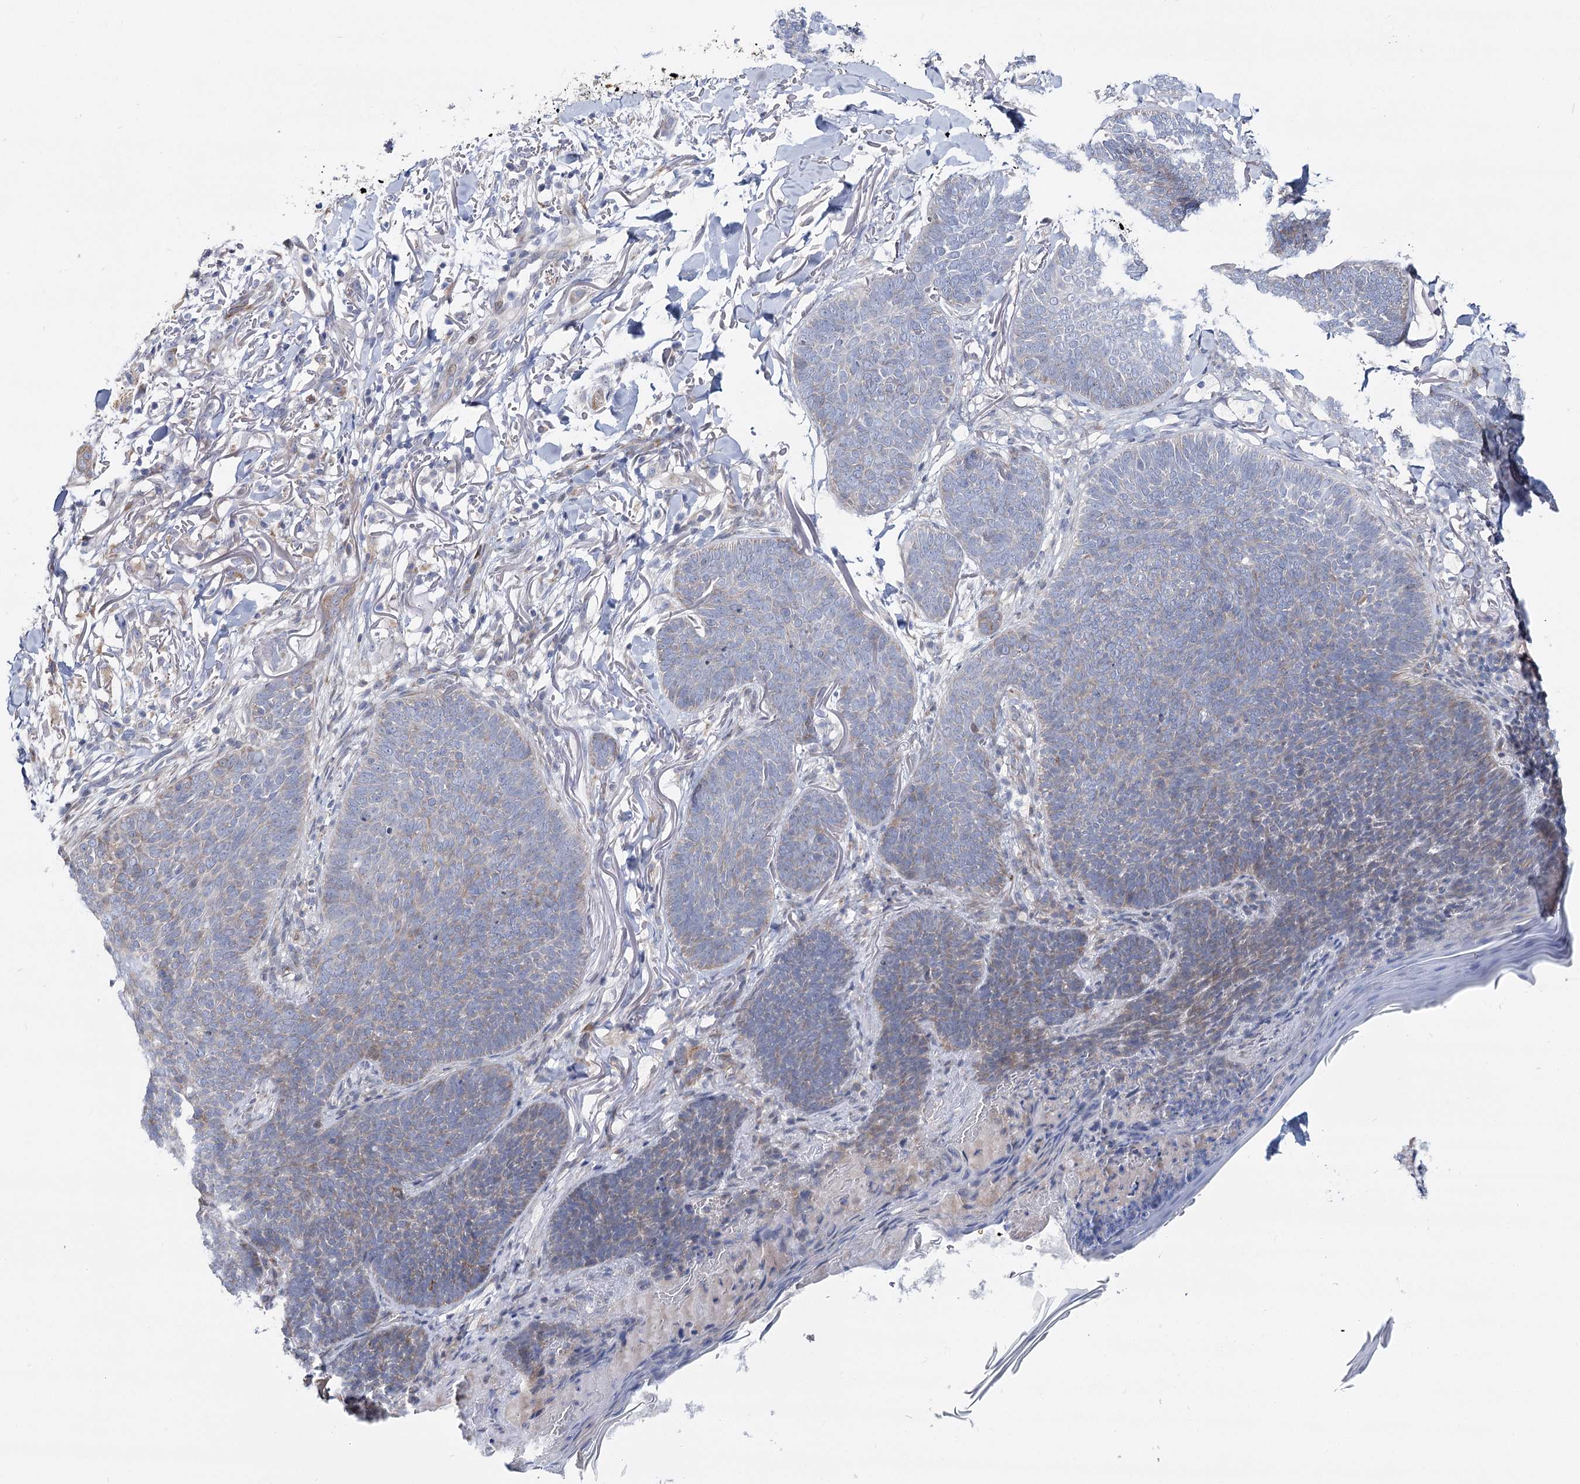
{"staining": {"intensity": "weak", "quantity": "<25%", "location": "cytoplasmic/membranous"}, "tissue": "skin cancer", "cell_type": "Tumor cells", "image_type": "cancer", "snomed": [{"axis": "morphology", "description": "Basal cell carcinoma"}, {"axis": "topography", "description": "Skin"}], "caption": "Skin cancer (basal cell carcinoma) was stained to show a protein in brown. There is no significant positivity in tumor cells.", "gene": "CPLANE1", "patient": {"sex": "male", "age": 85}}